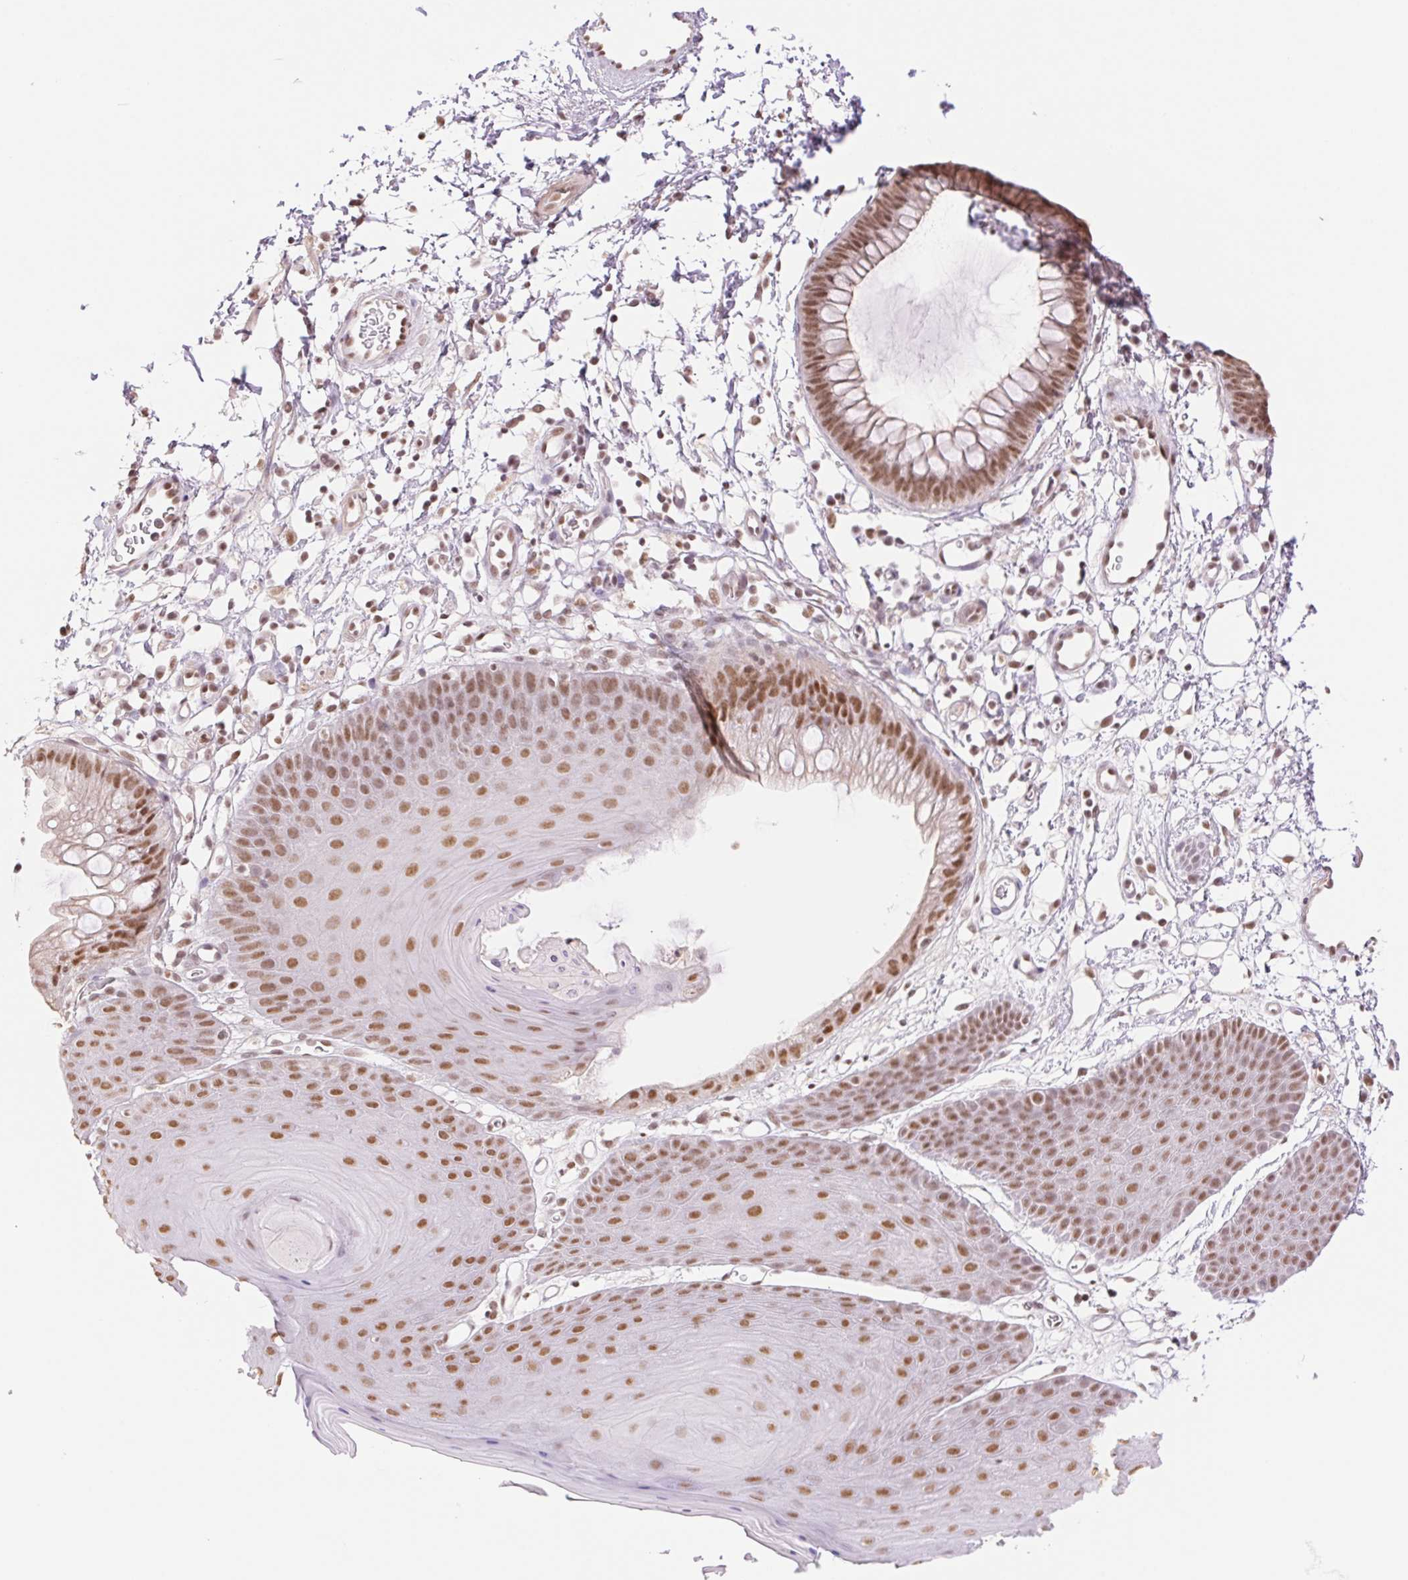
{"staining": {"intensity": "moderate", "quantity": ">75%", "location": "nuclear"}, "tissue": "skin", "cell_type": "Epidermal cells", "image_type": "normal", "snomed": [{"axis": "morphology", "description": "Normal tissue, NOS"}, {"axis": "topography", "description": "Anal"}], "caption": "An image of skin stained for a protein exhibits moderate nuclear brown staining in epidermal cells.", "gene": "RPRD1B", "patient": {"sex": "male", "age": 53}}